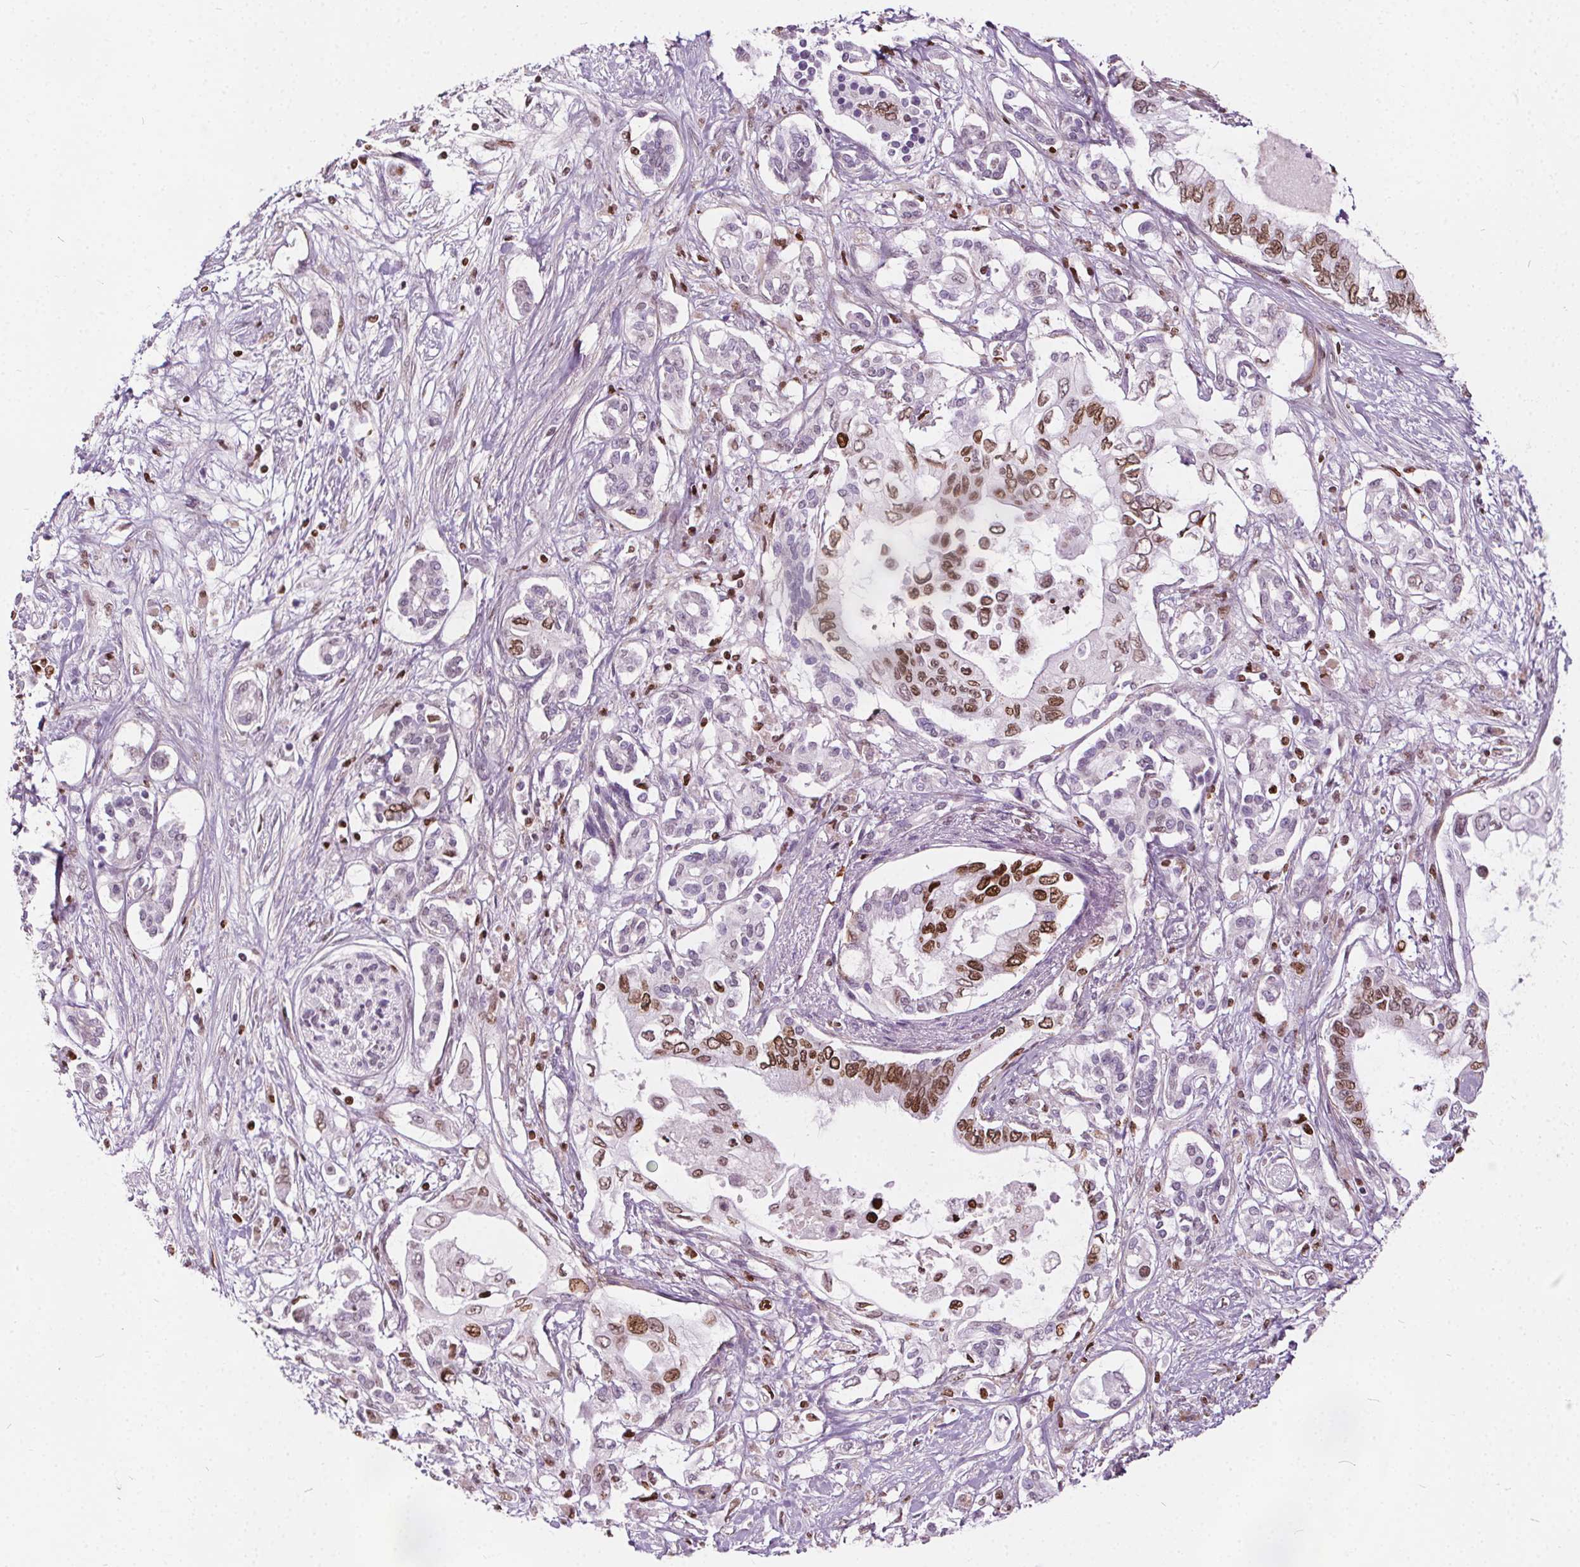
{"staining": {"intensity": "moderate", "quantity": "25%-75%", "location": "nuclear"}, "tissue": "pancreatic cancer", "cell_type": "Tumor cells", "image_type": "cancer", "snomed": [{"axis": "morphology", "description": "Adenocarcinoma, NOS"}, {"axis": "topography", "description": "Pancreas"}], "caption": "Pancreatic cancer (adenocarcinoma) stained with DAB (3,3'-diaminobenzidine) IHC reveals medium levels of moderate nuclear positivity in approximately 25%-75% of tumor cells.", "gene": "ISLR2", "patient": {"sex": "female", "age": 63}}